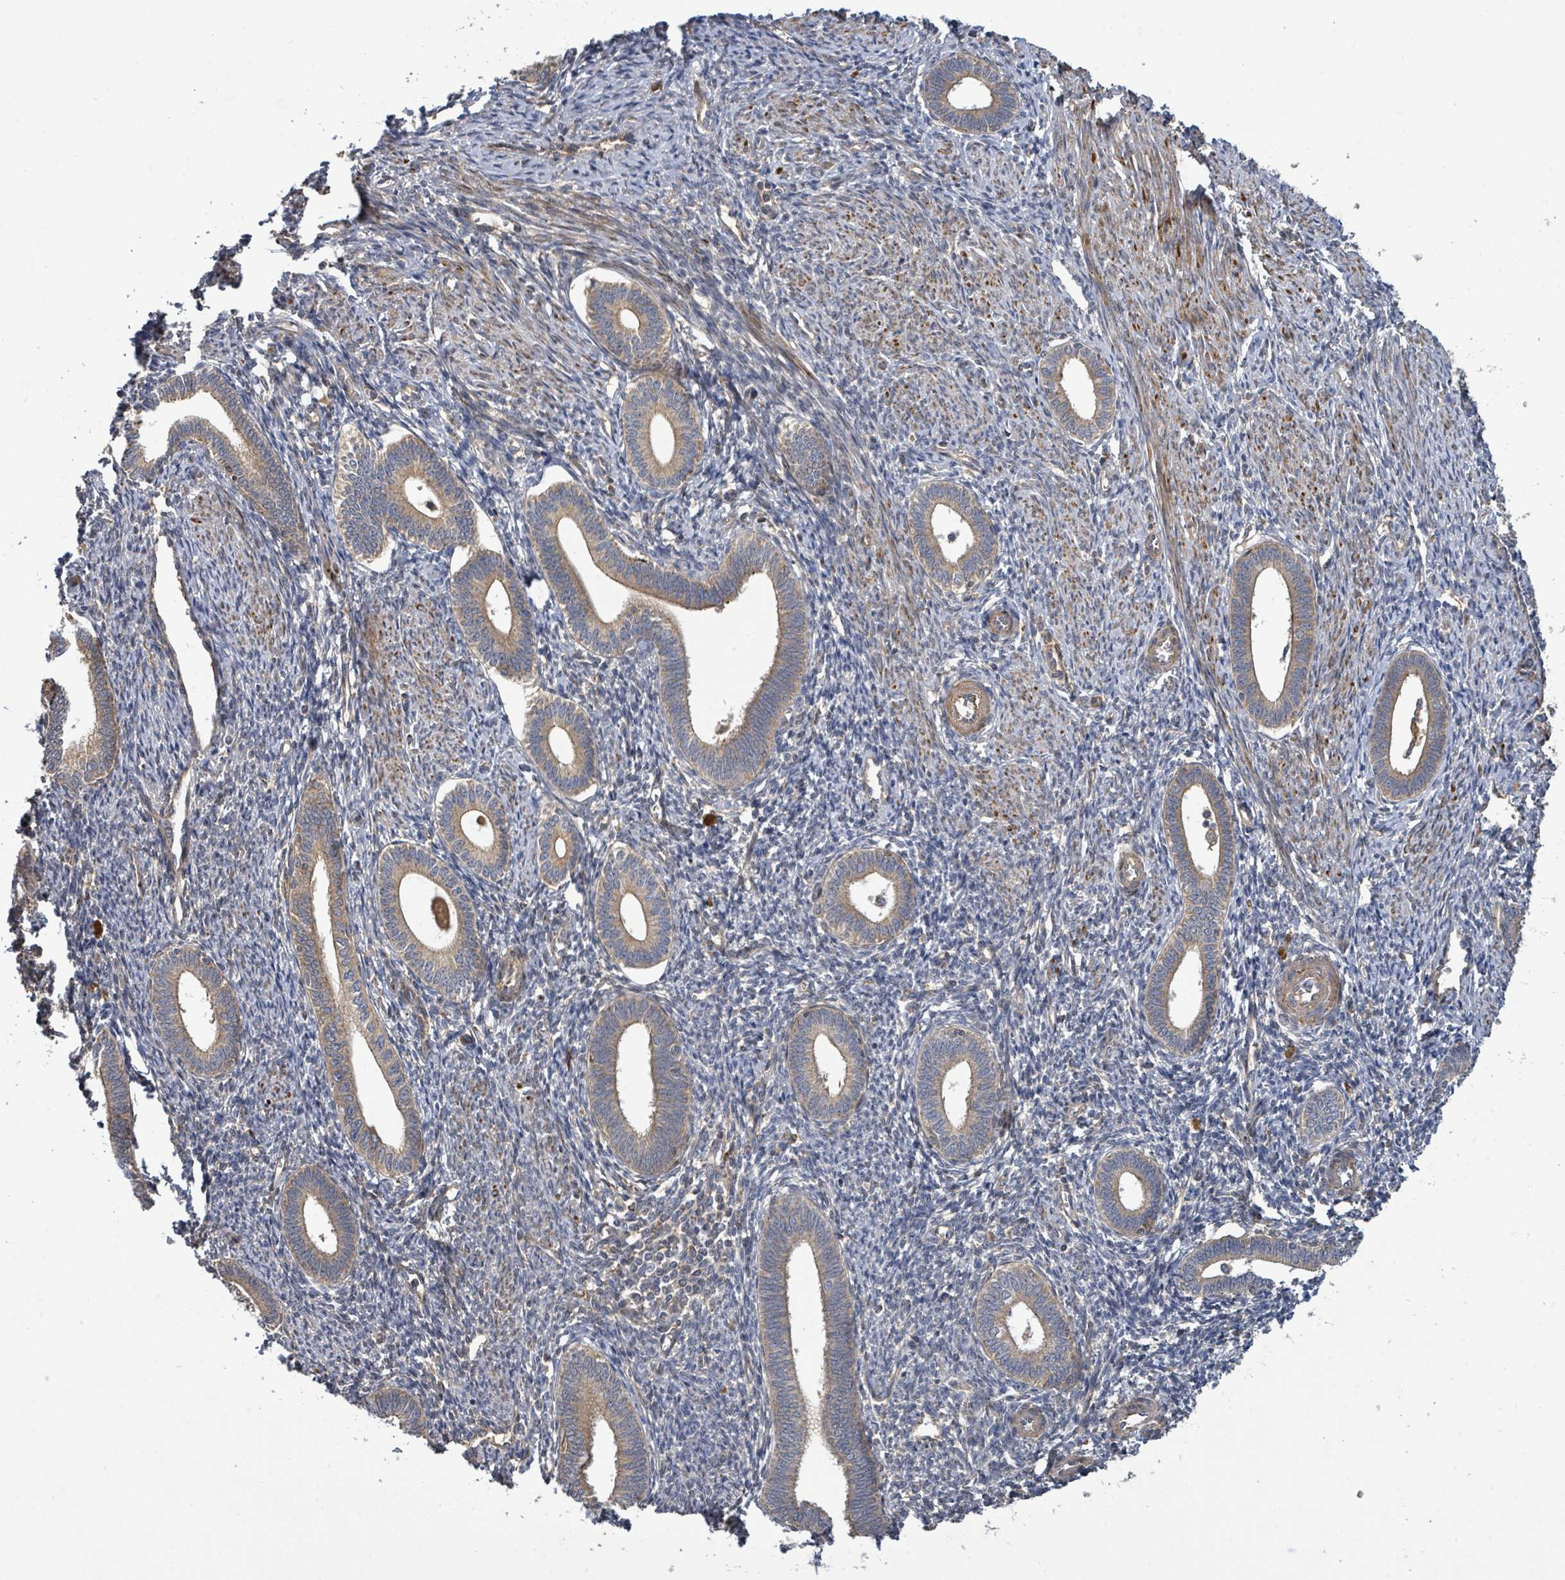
{"staining": {"intensity": "negative", "quantity": "none", "location": "none"}, "tissue": "endometrium", "cell_type": "Cells in endometrial stroma", "image_type": "normal", "snomed": [{"axis": "morphology", "description": "Normal tissue, NOS"}, {"axis": "topography", "description": "Endometrium"}], "caption": "This is an IHC micrograph of normal endometrium. There is no staining in cells in endometrial stroma.", "gene": "STARD4", "patient": {"sex": "female", "age": 41}}